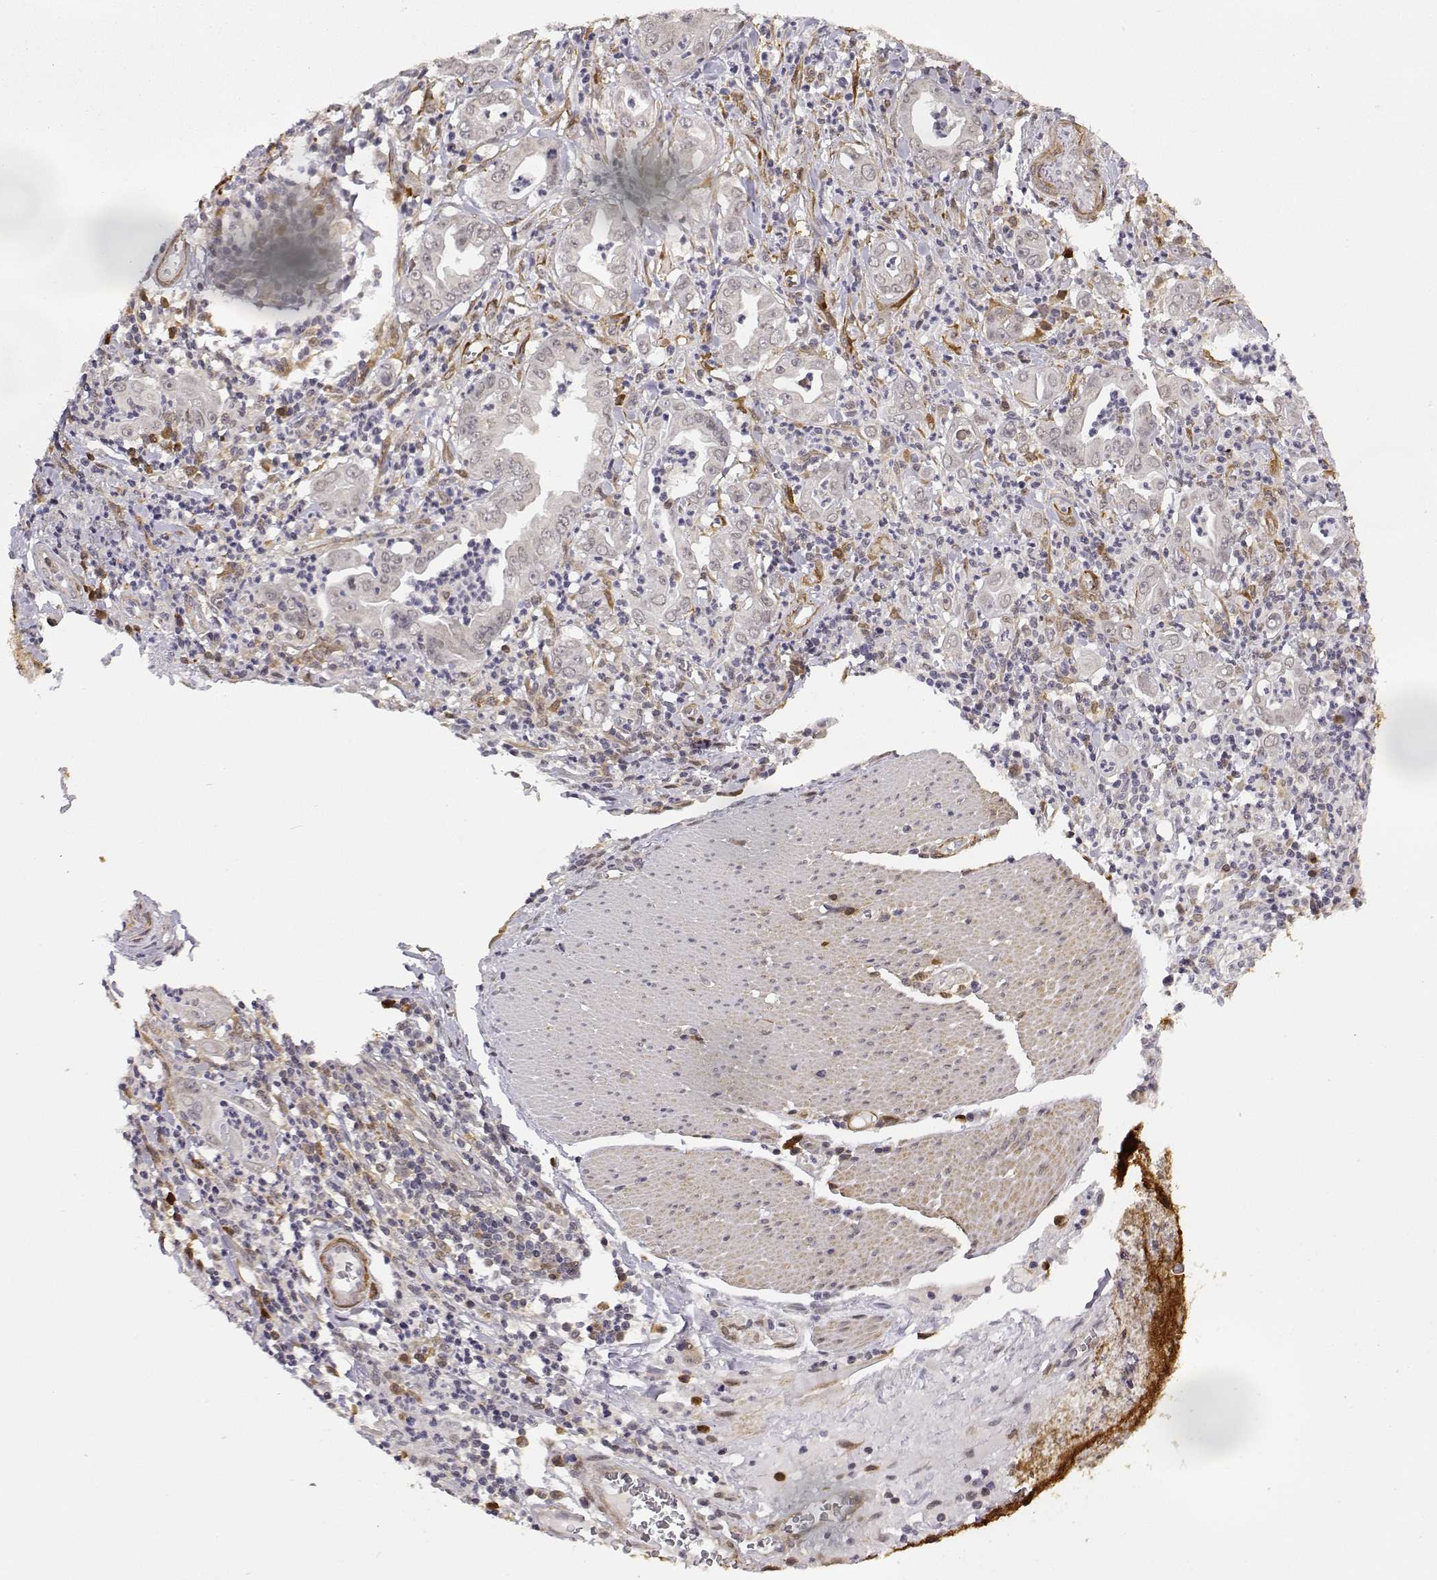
{"staining": {"intensity": "negative", "quantity": "none", "location": "none"}, "tissue": "stomach cancer", "cell_type": "Tumor cells", "image_type": "cancer", "snomed": [{"axis": "morphology", "description": "Adenocarcinoma, NOS"}, {"axis": "topography", "description": "Stomach, upper"}], "caption": "There is no significant expression in tumor cells of stomach cancer. (Stains: DAB immunohistochemistry (IHC) with hematoxylin counter stain, Microscopy: brightfield microscopy at high magnification).", "gene": "PHGDH", "patient": {"sex": "female", "age": 79}}